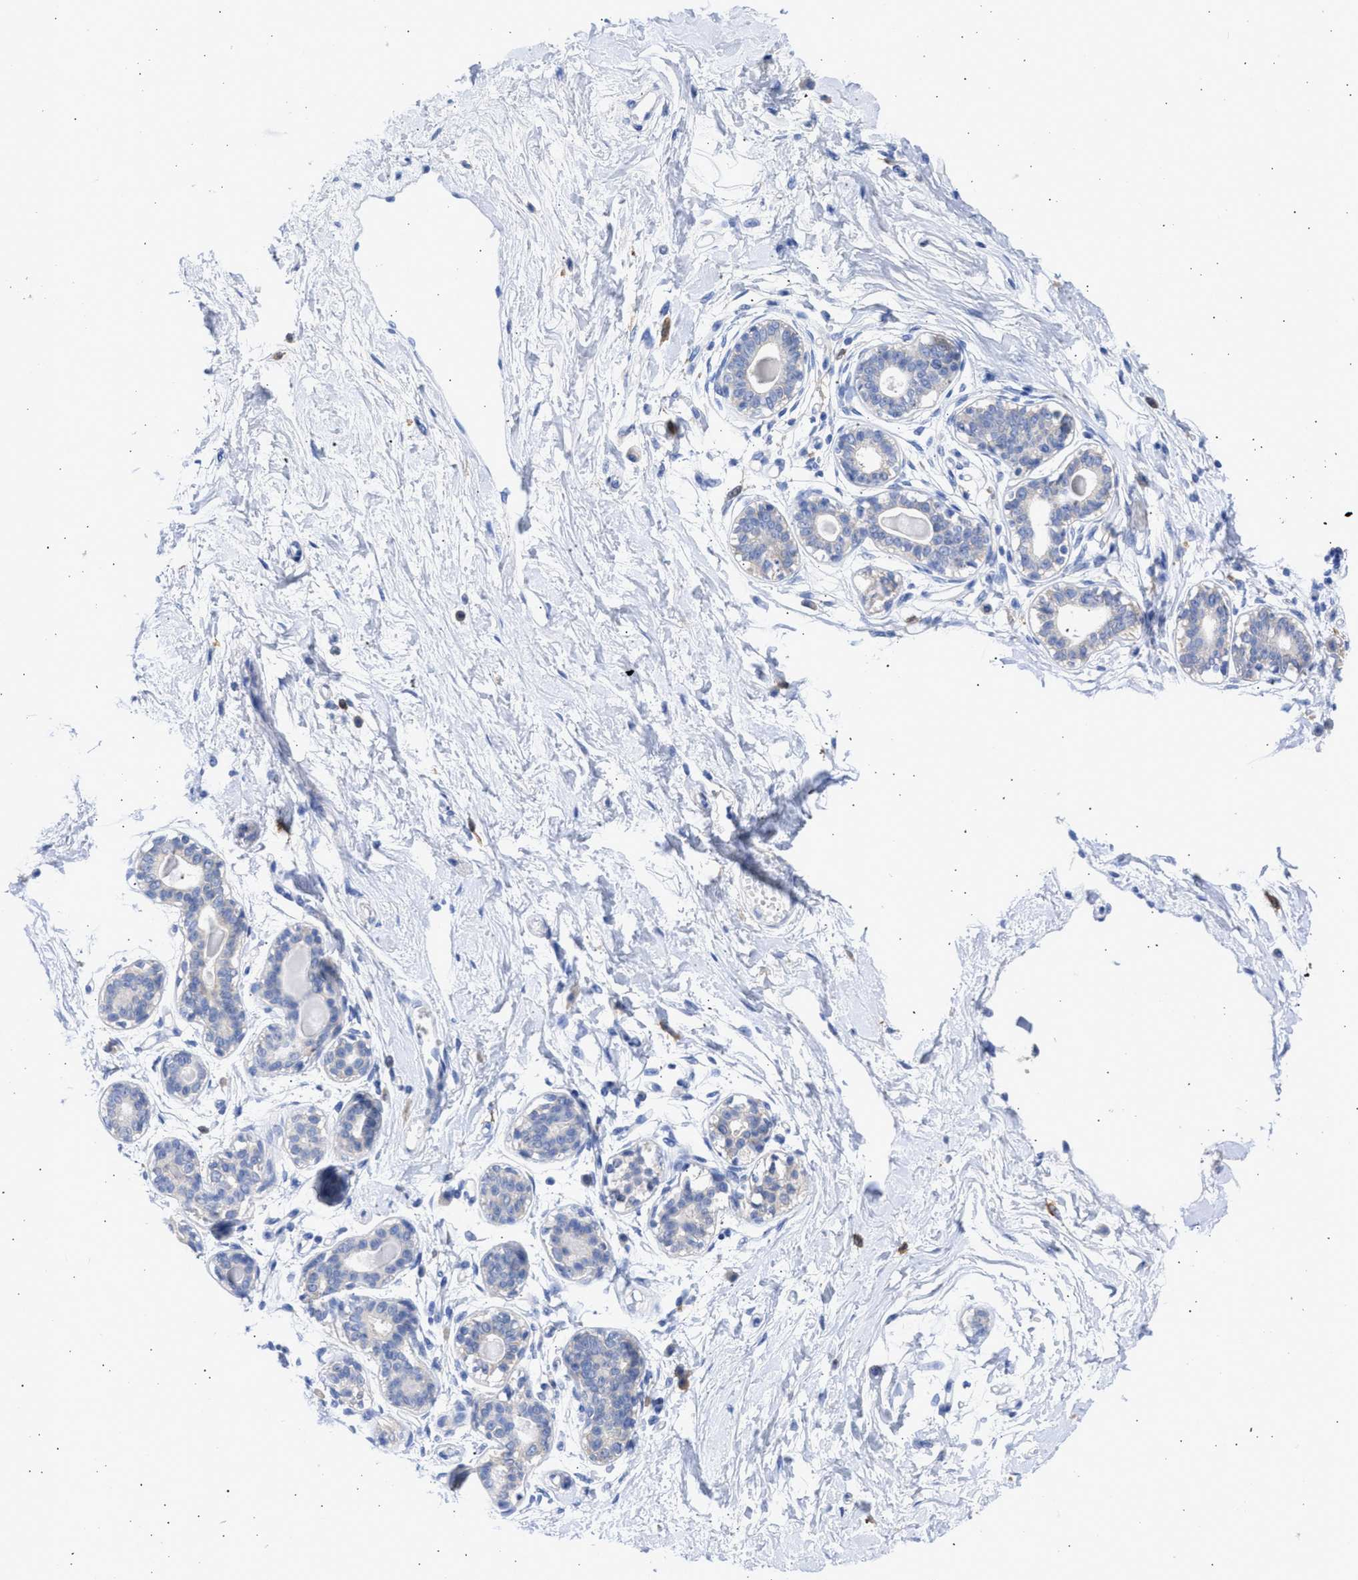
{"staining": {"intensity": "negative", "quantity": "none", "location": "none"}, "tissue": "breast", "cell_type": "Adipocytes", "image_type": "normal", "snomed": [{"axis": "morphology", "description": "Normal tissue, NOS"}, {"axis": "topography", "description": "Breast"}], "caption": "A photomicrograph of human breast is negative for staining in adipocytes. (Brightfield microscopy of DAB (3,3'-diaminobenzidine) immunohistochemistry at high magnification).", "gene": "RSPH1", "patient": {"sex": "female", "age": 45}}